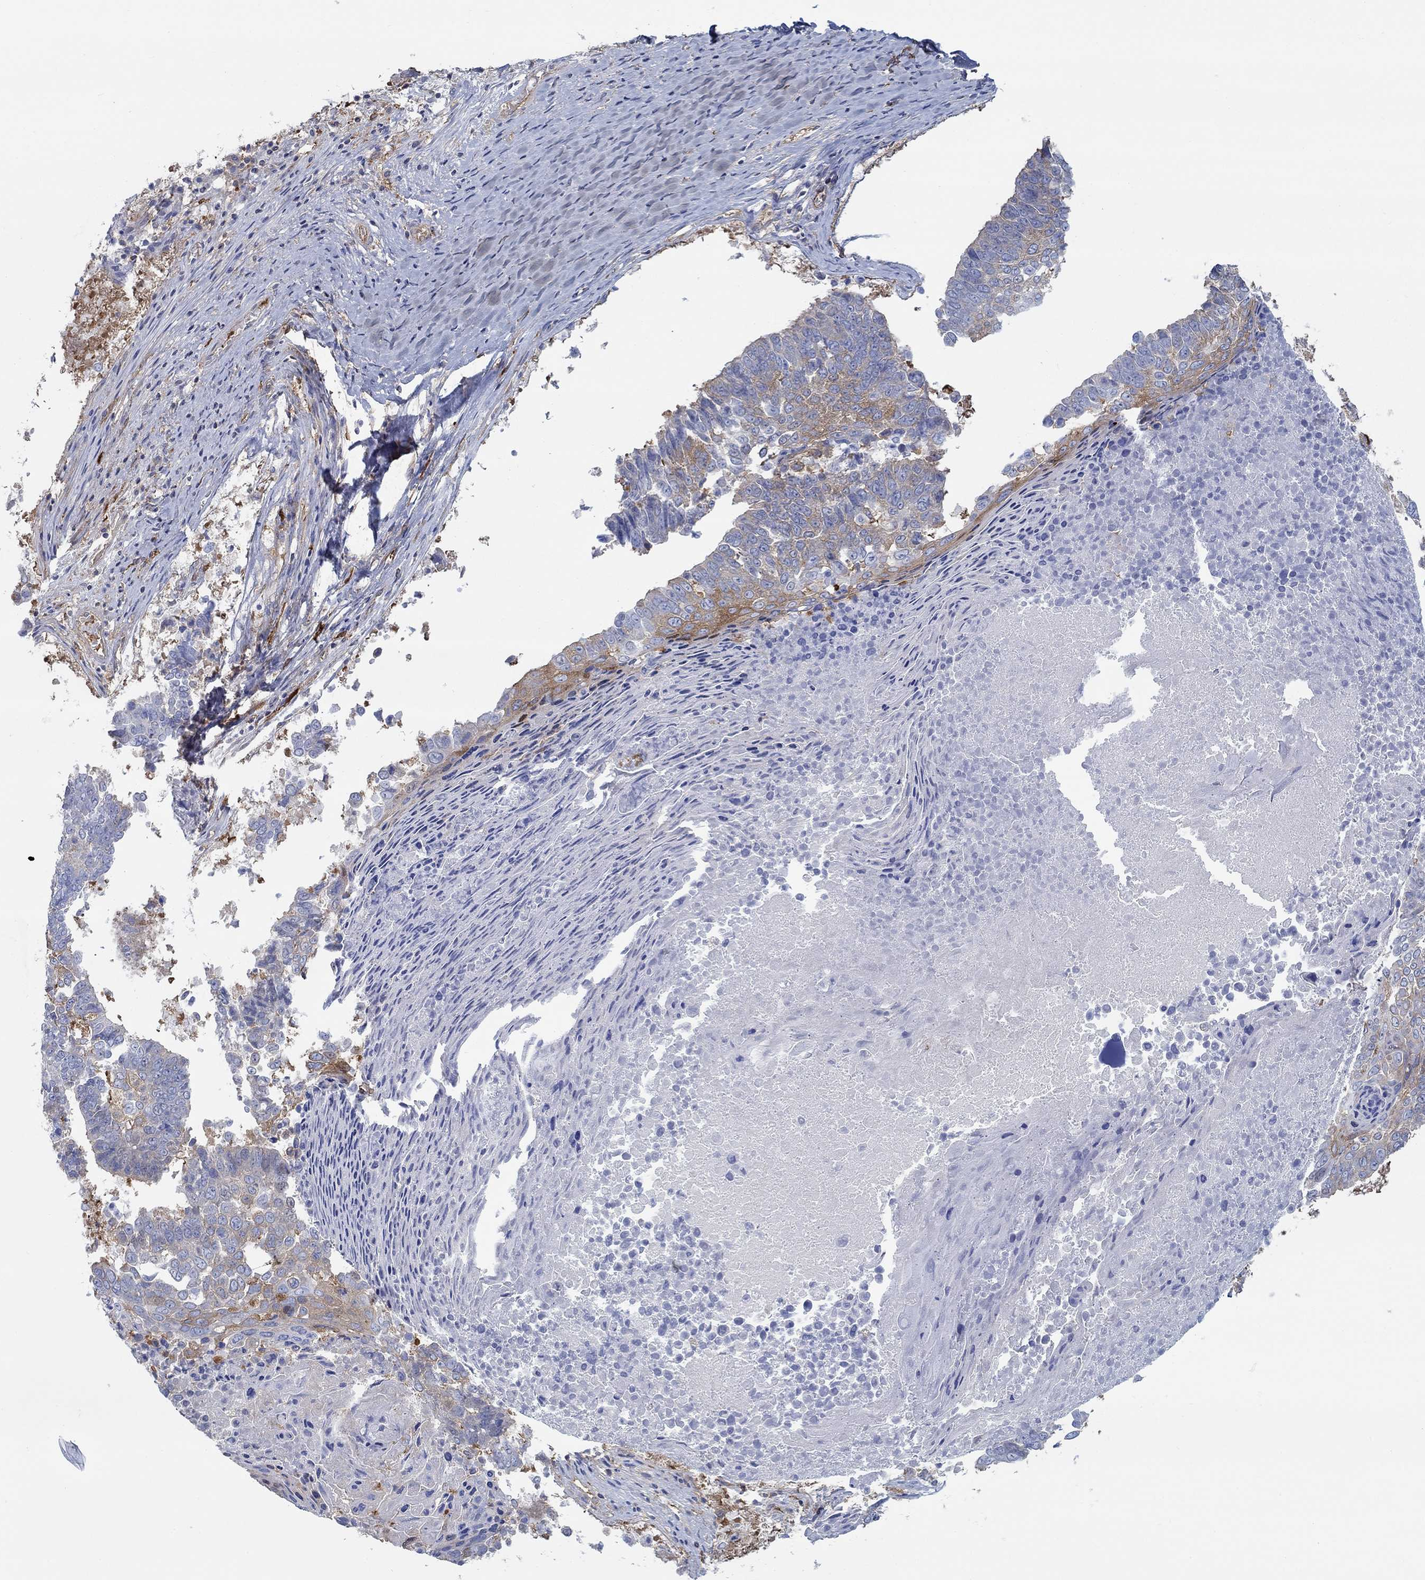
{"staining": {"intensity": "moderate", "quantity": "<25%", "location": "cytoplasmic/membranous"}, "tissue": "lung cancer", "cell_type": "Tumor cells", "image_type": "cancer", "snomed": [{"axis": "morphology", "description": "Squamous cell carcinoma, NOS"}, {"axis": "topography", "description": "Lung"}], "caption": "Lung squamous cell carcinoma stained with a protein marker demonstrates moderate staining in tumor cells.", "gene": "SPAG9", "patient": {"sex": "male", "age": 73}}